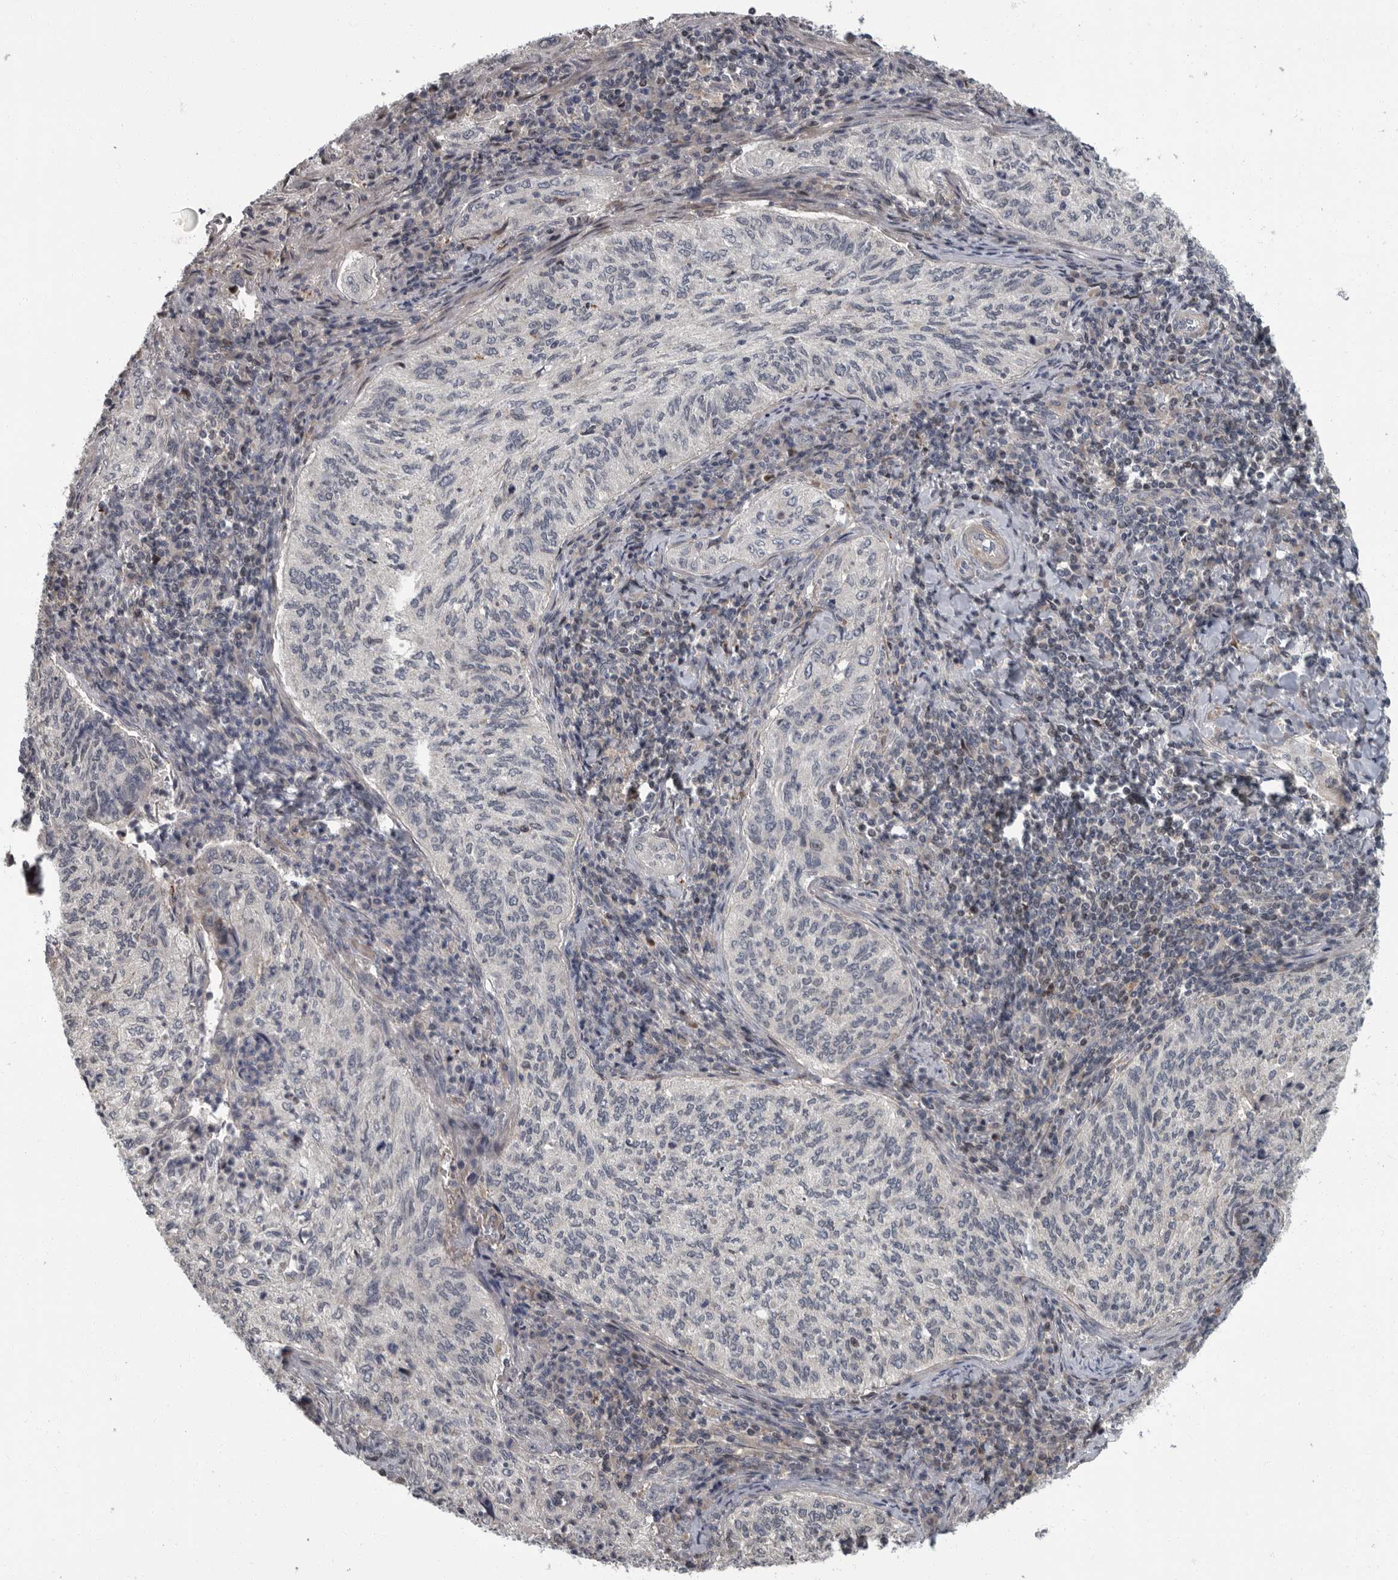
{"staining": {"intensity": "negative", "quantity": "none", "location": "none"}, "tissue": "cervical cancer", "cell_type": "Tumor cells", "image_type": "cancer", "snomed": [{"axis": "morphology", "description": "Squamous cell carcinoma, NOS"}, {"axis": "topography", "description": "Cervix"}], "caption": "Immunohistochemical staining of human cervical cancer (squamous cell carcinoma) displays no significant expression in tumor cells.", "gene": "PDE7A", "patient": {"sex": "female", "age": 30}}